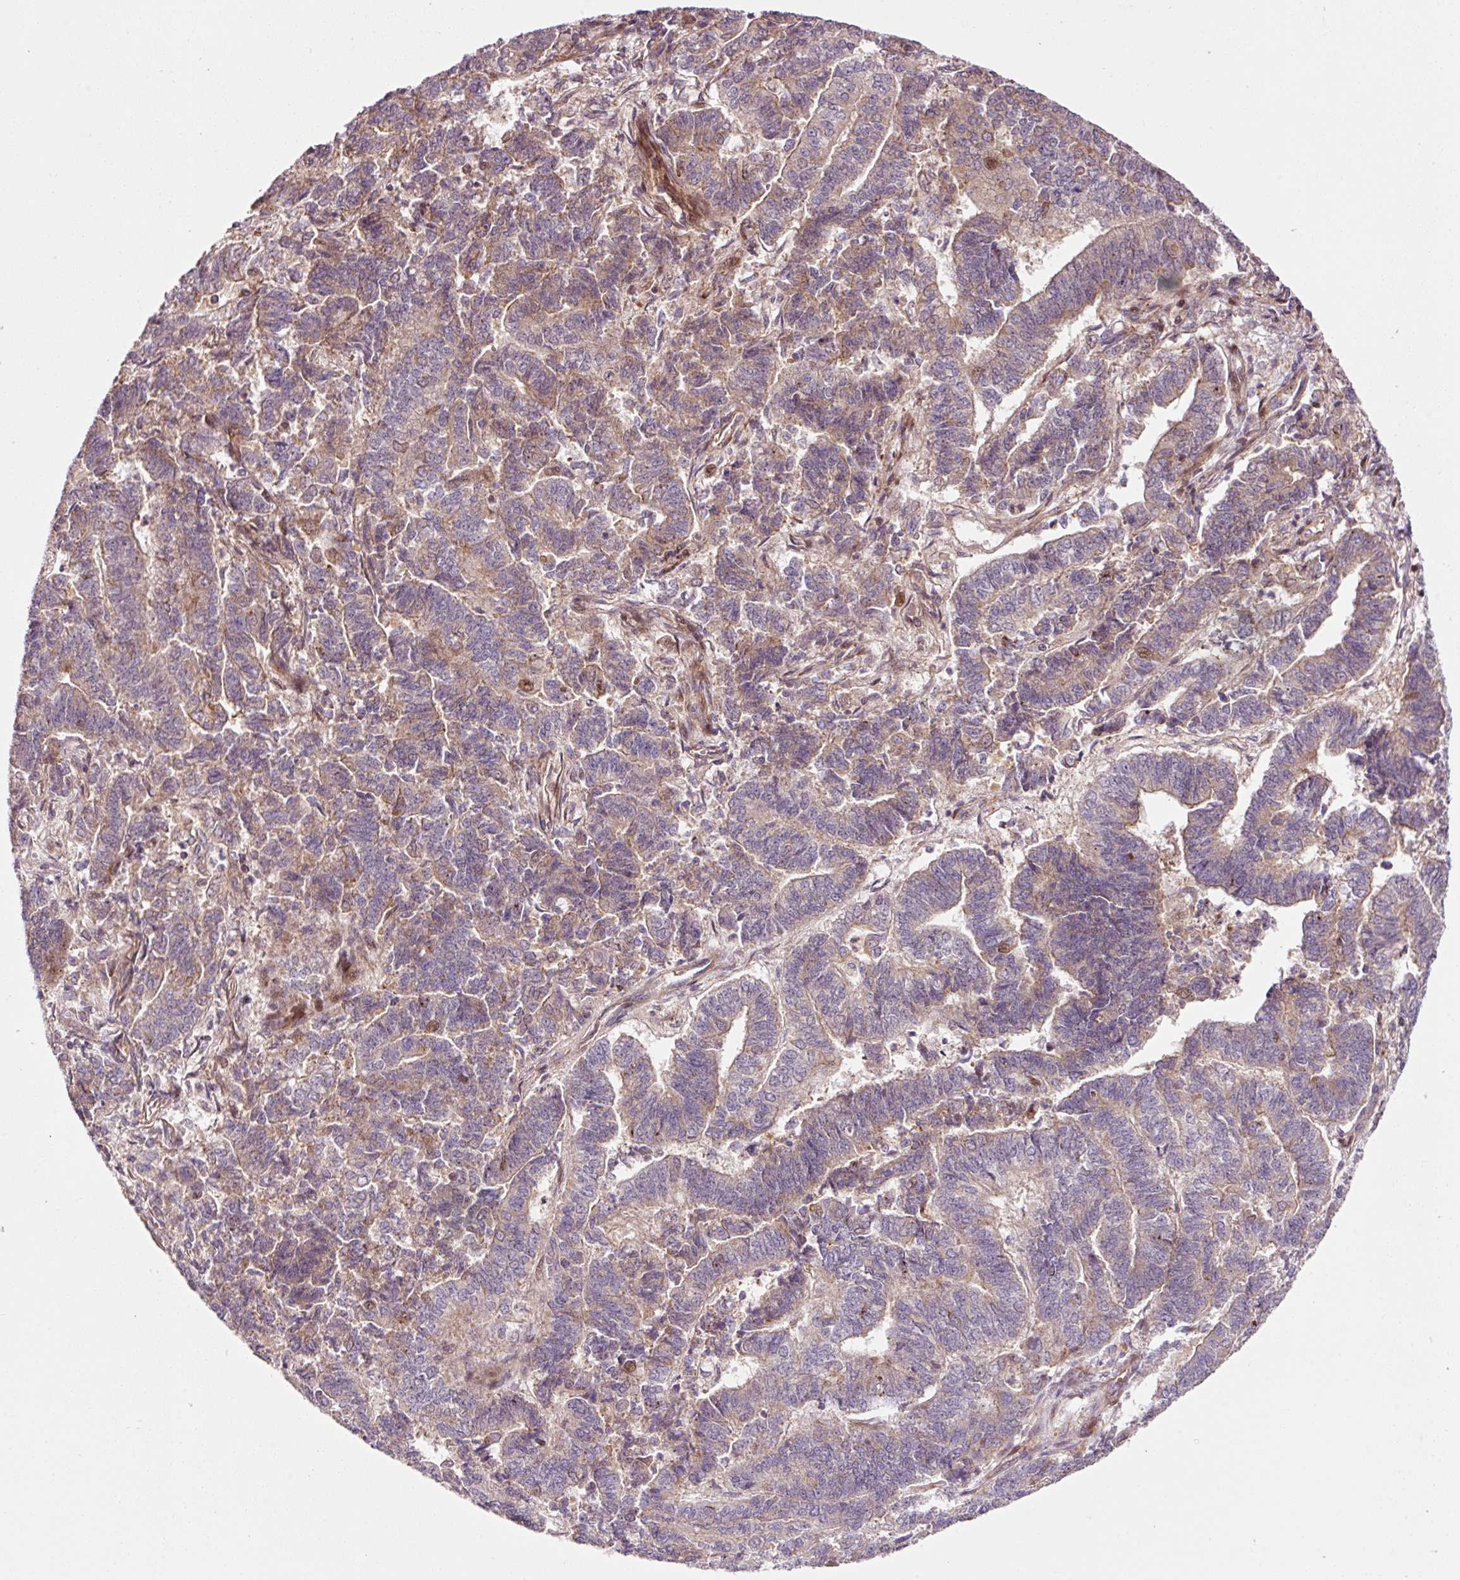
{"staining": {"intensity": "weak", "quantity": "25%-75%", "location": "cytoplasmic/membranous"}, "tissue": "endometrial cancer", "cell_type": "Tumor cells", "image_type": "cancer", "snomed": [{"axis": "morphology", "description": "Adenocarcinoma, NOS"}, {"axis": "topography", "description": "Endometrium"}], "caption": "Immunohistochemical staining of human endometrial adenocarcinoma demonstrates low levels of weak cytoplasmic/membranous protein expression in about 25%-75% of tumor cells. The protein of interest is stained brown, and the nuclei are stained in blue (DAB (3,3'-diaminobenzidine) IHC with brightfield microscopy, high magnification).", "gene": "ANKRD20A1", "patient": {"sex": "female", "age": 72}}